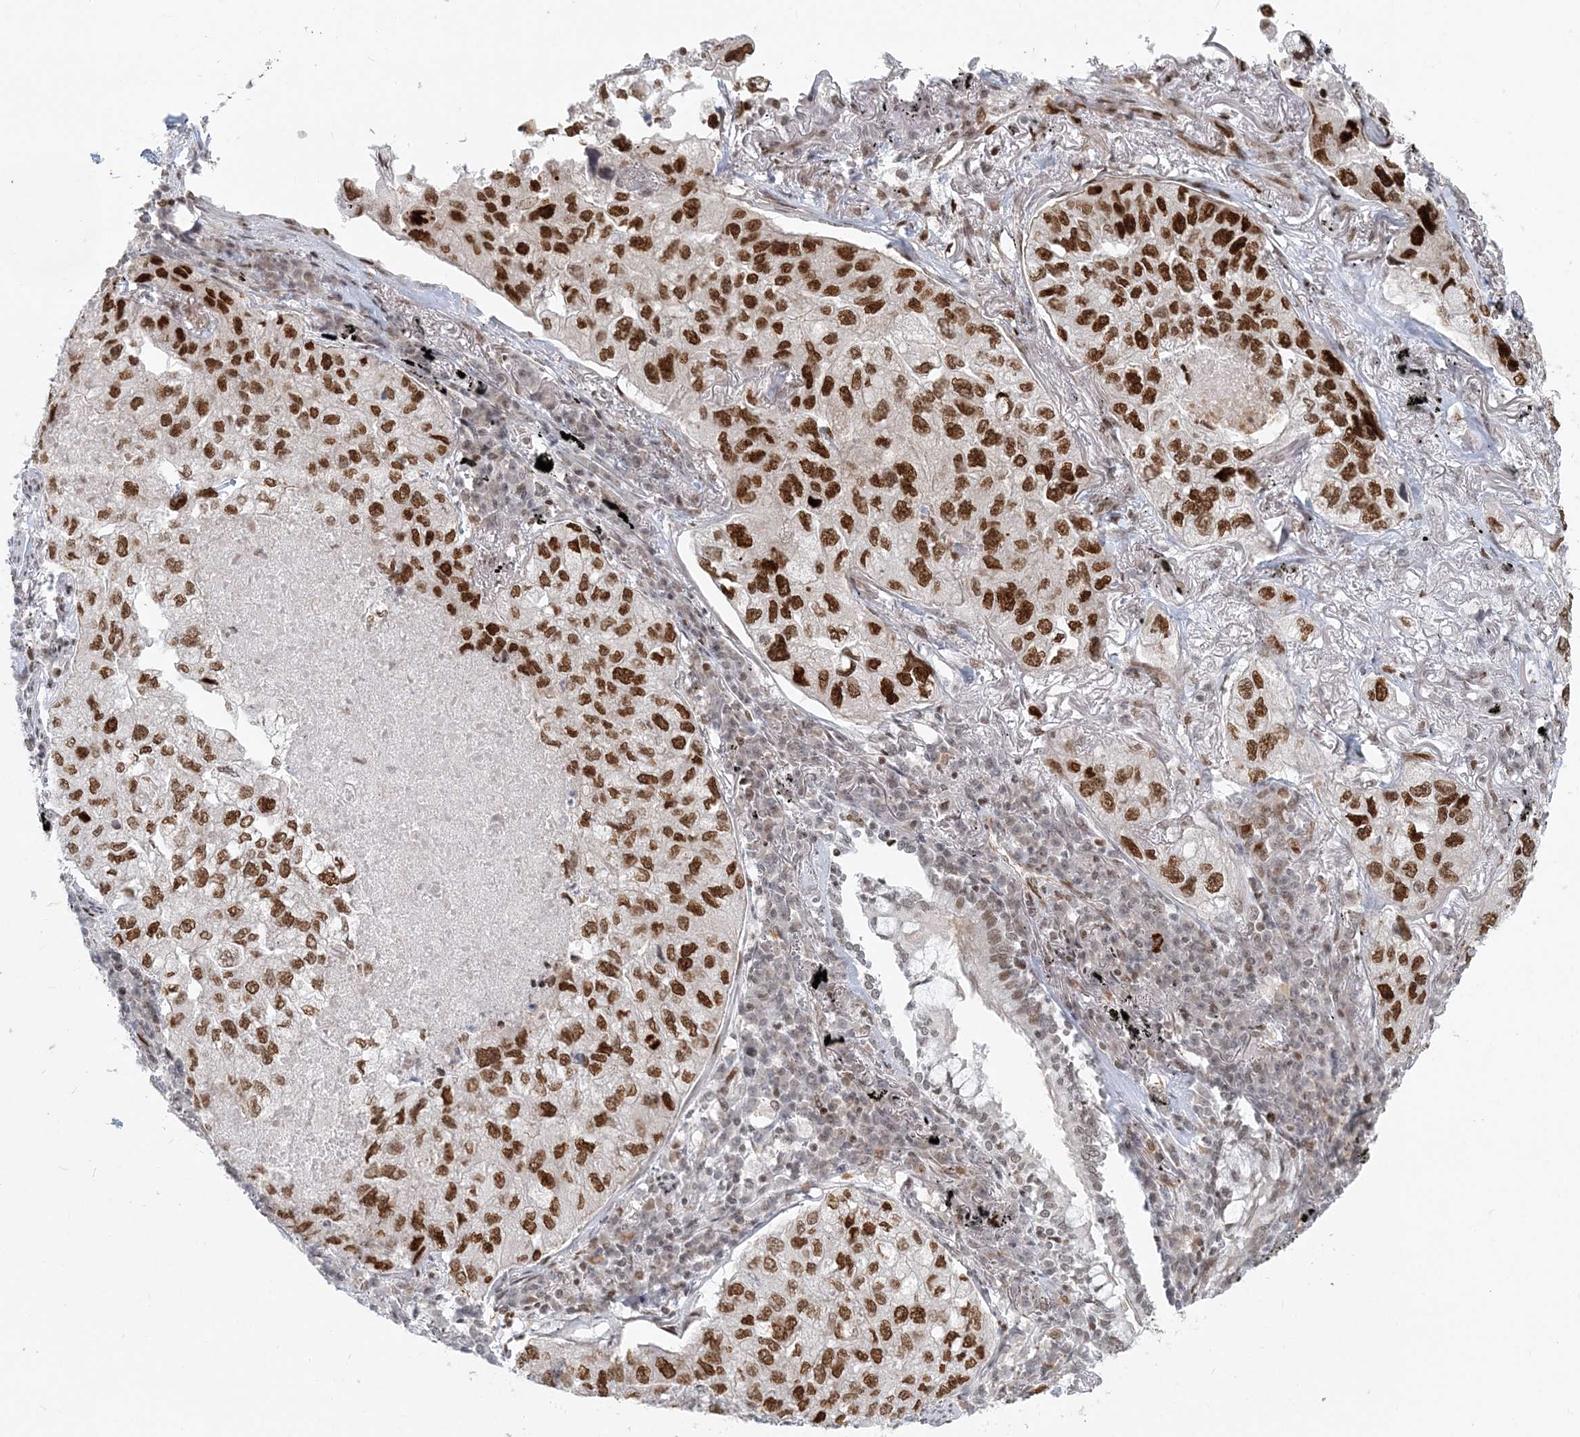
{"staining": {"intensity": "moderate", "quantity": ">75%", "location": "nuclear"}, "tissue": "lung cancer", "cell_type": "Tumor cells", "image_type": "cancer", "snomed": [{"axis": "morphology", "description": "Adenocarcinoma, NOS"}, {"axis": "topography", "description": "Lung"}], "caption": "Adenocarcinoma (lung) stained for a protein reveals moderate nuclear positivity in tumor cells. The staining is performed using DAB brown chromogen to label protein expression. The nuclei are counter-stained blue using hematoxylin.", "gene": "BAZ1B", "patient": {"sex": "male", "age": 65}}